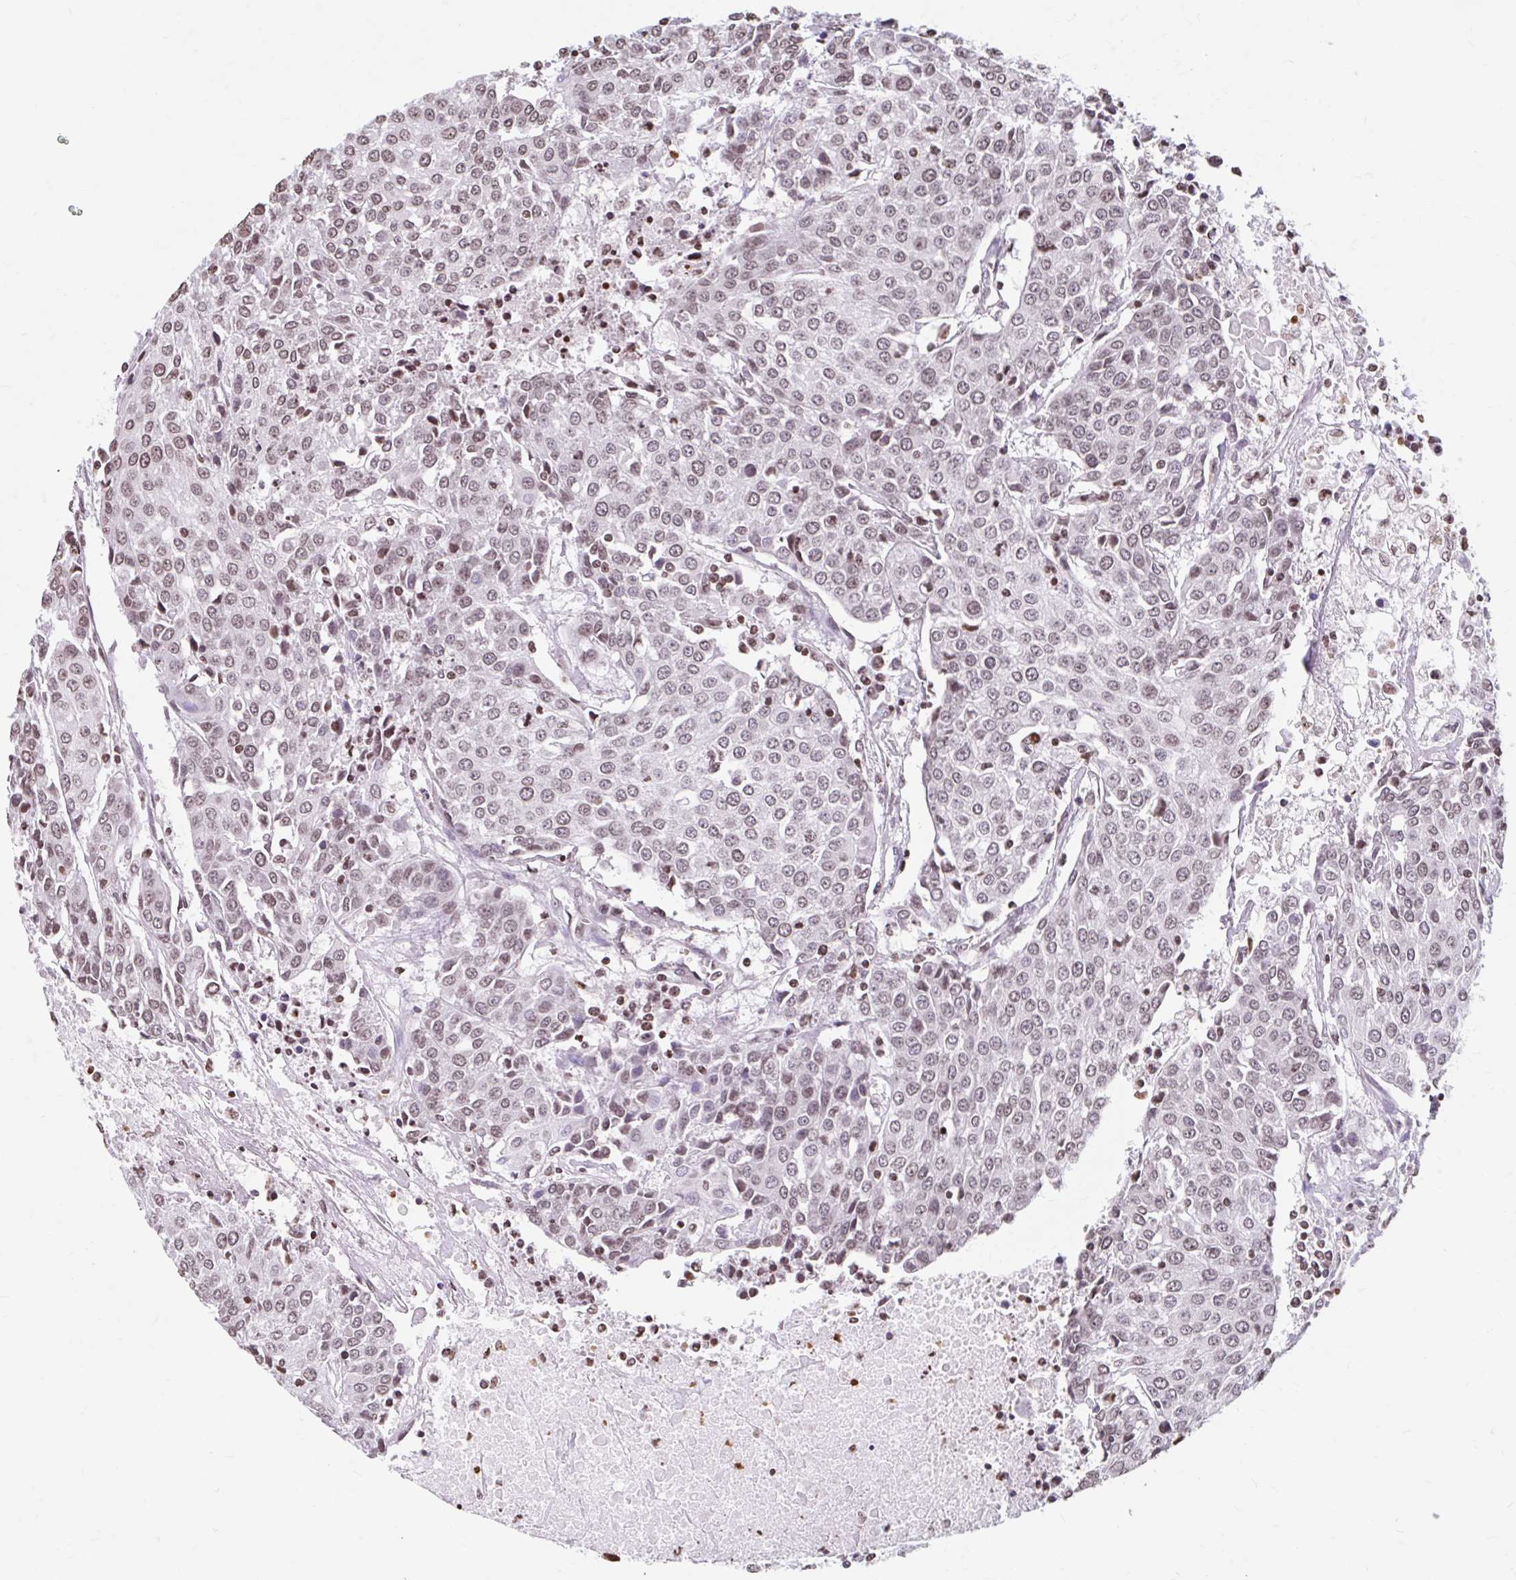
{"staining": {"intensity": "moderate", "quantity": "25%-75%", "location": "nuclear"}, "tissue": "urothelial cancer", "cell_type": "Tumor cells", "image_type": "cancer", "snomed": [{"axis": "morphology", "description": "Urothelial carcinoma, High grade"}, {"axis": "topography", "description": "Urinary bladder"}], "caption": "Moderate nuclear protein expression is identified in about 25%-75% of tumor cells in urothelial cancer.", "gene": "ORC3", "patient": {"sex": "female", "age": 85}}